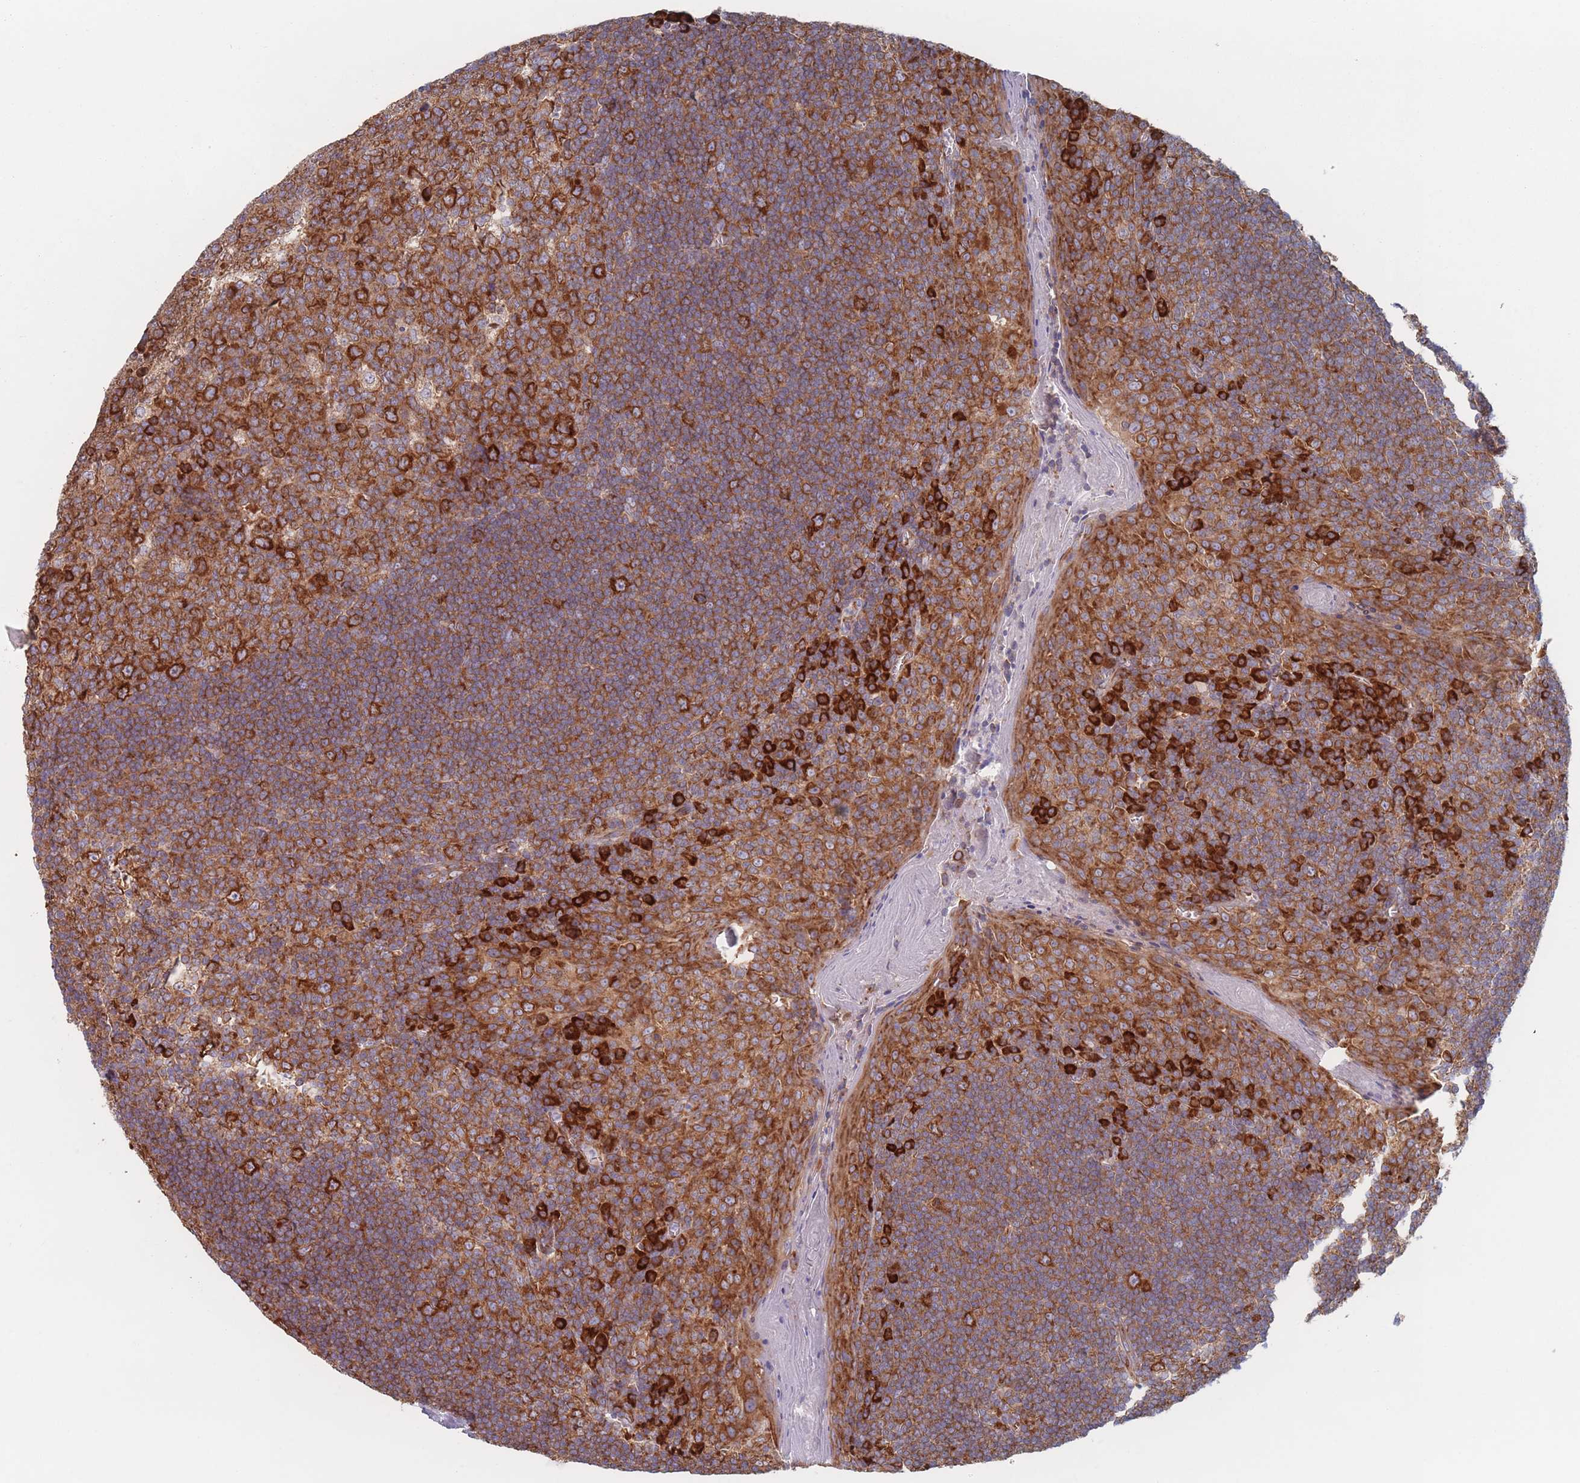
{"staining": {"intensity": "strong", "quantity": ">75%", "location": "cytoplasmic/membranous"}, "tissue": "tonsil", "cell_type": "Germinal center cells", "image_type": "normal", "snomed": [{"axis": "morphology", "description": "Normal tissue, NOS"}, {"axis": "topography", "description": "Tonsil"}], "caption": "Germinal center cells show high levels of strong cytoplasmic/membranous expression in about >75% of cells in normal human tonsil. Immunohistochemistry (ihc) stains the protein in brown and the nuclei are stained blue.", "gene": "EEF1B2", "patient": {"sex": "male", "age": 27}}